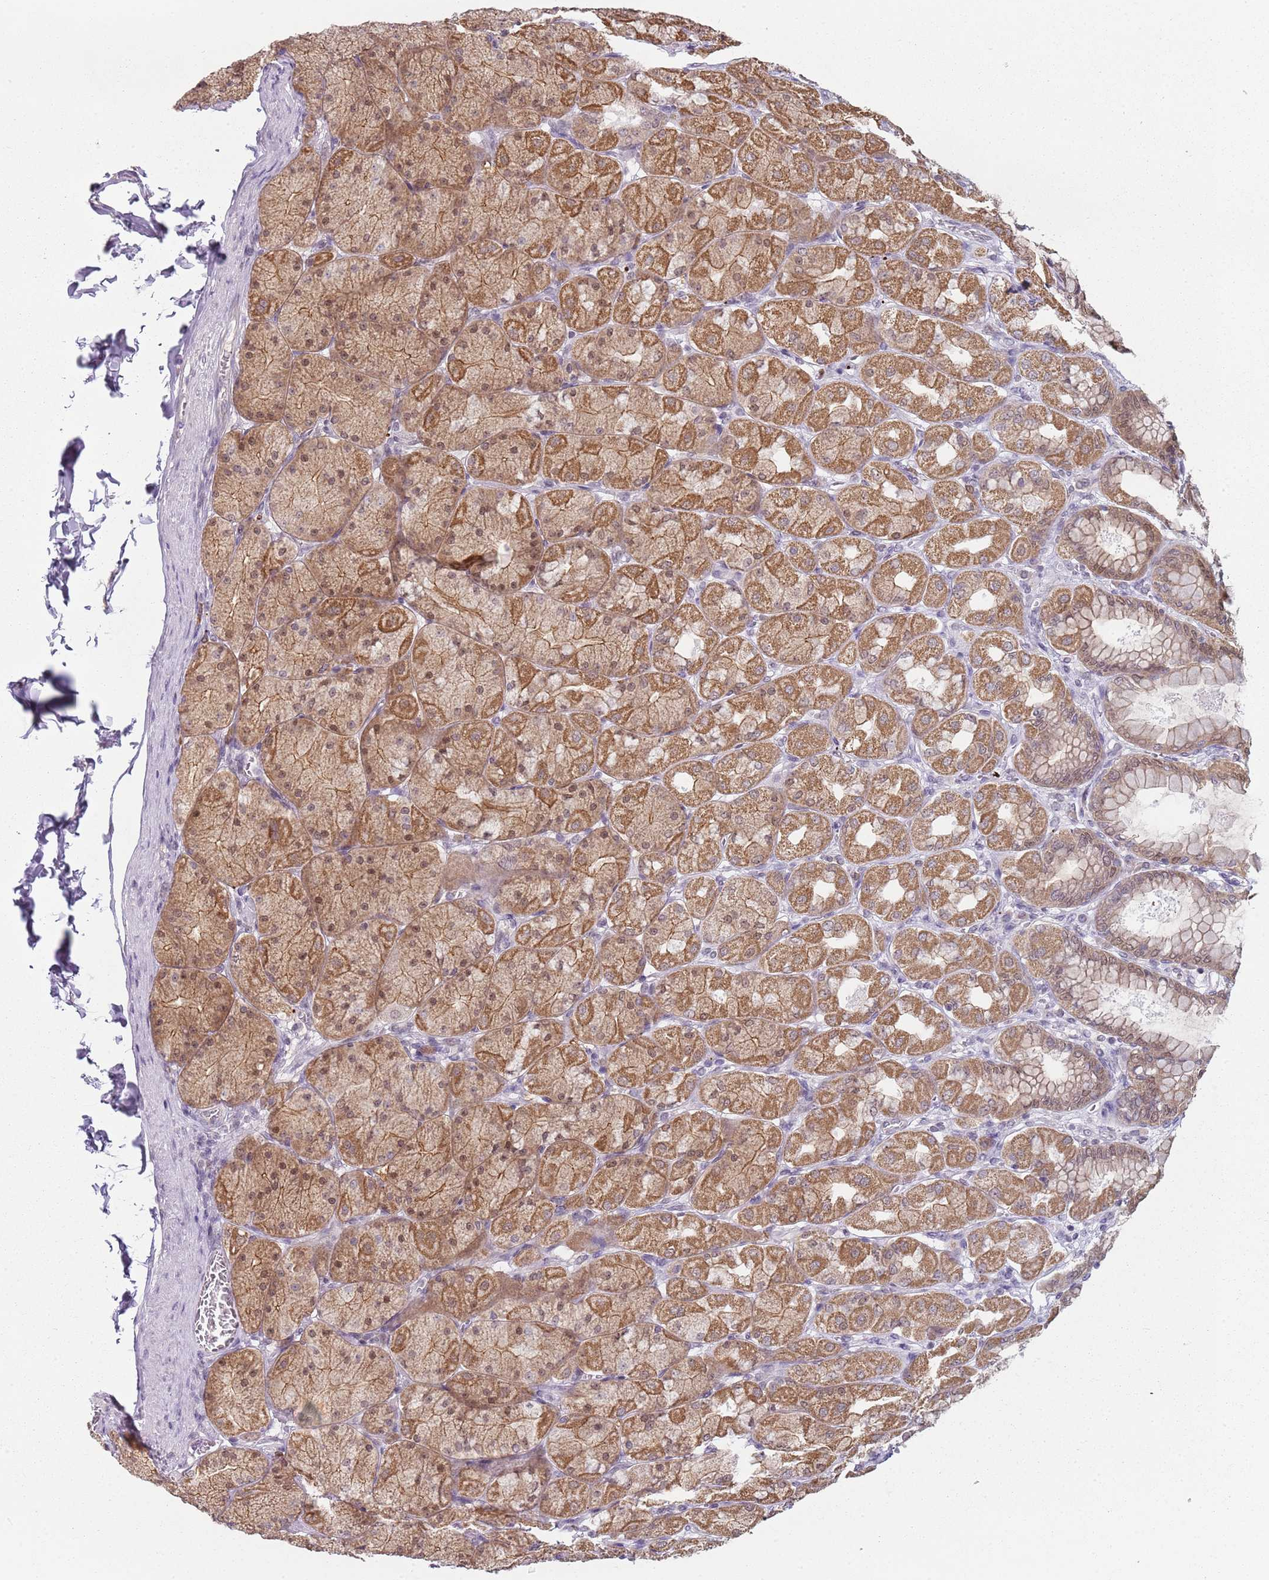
{"staining": {"intensity": "moderate", "quantity": ">75%", "location": "cytoplasmic/membranous,nuclear"}, "tissue": "stomach", "cell_type": "Glandular cells", "image_type": "normal", "snomed": [{"axis": "morphology", "description": "Normal tissue, NOS"}, {"axis": "topography", "description": "Stomach, upper"}], "caption": "High-power microscopy captured an immunohistochemistry histopathology image of normal stomach, revealing moderate cytoplasmic/membranous,nuclear positivity in approximately >75% of glandular cells. The staining was performed using DAB, with brown indicating positive protein expression. Nuclei are stained blue with hematoxylin.", "gene": "SMARCAL1", "patient": {"sex": "female", "age": 56}}